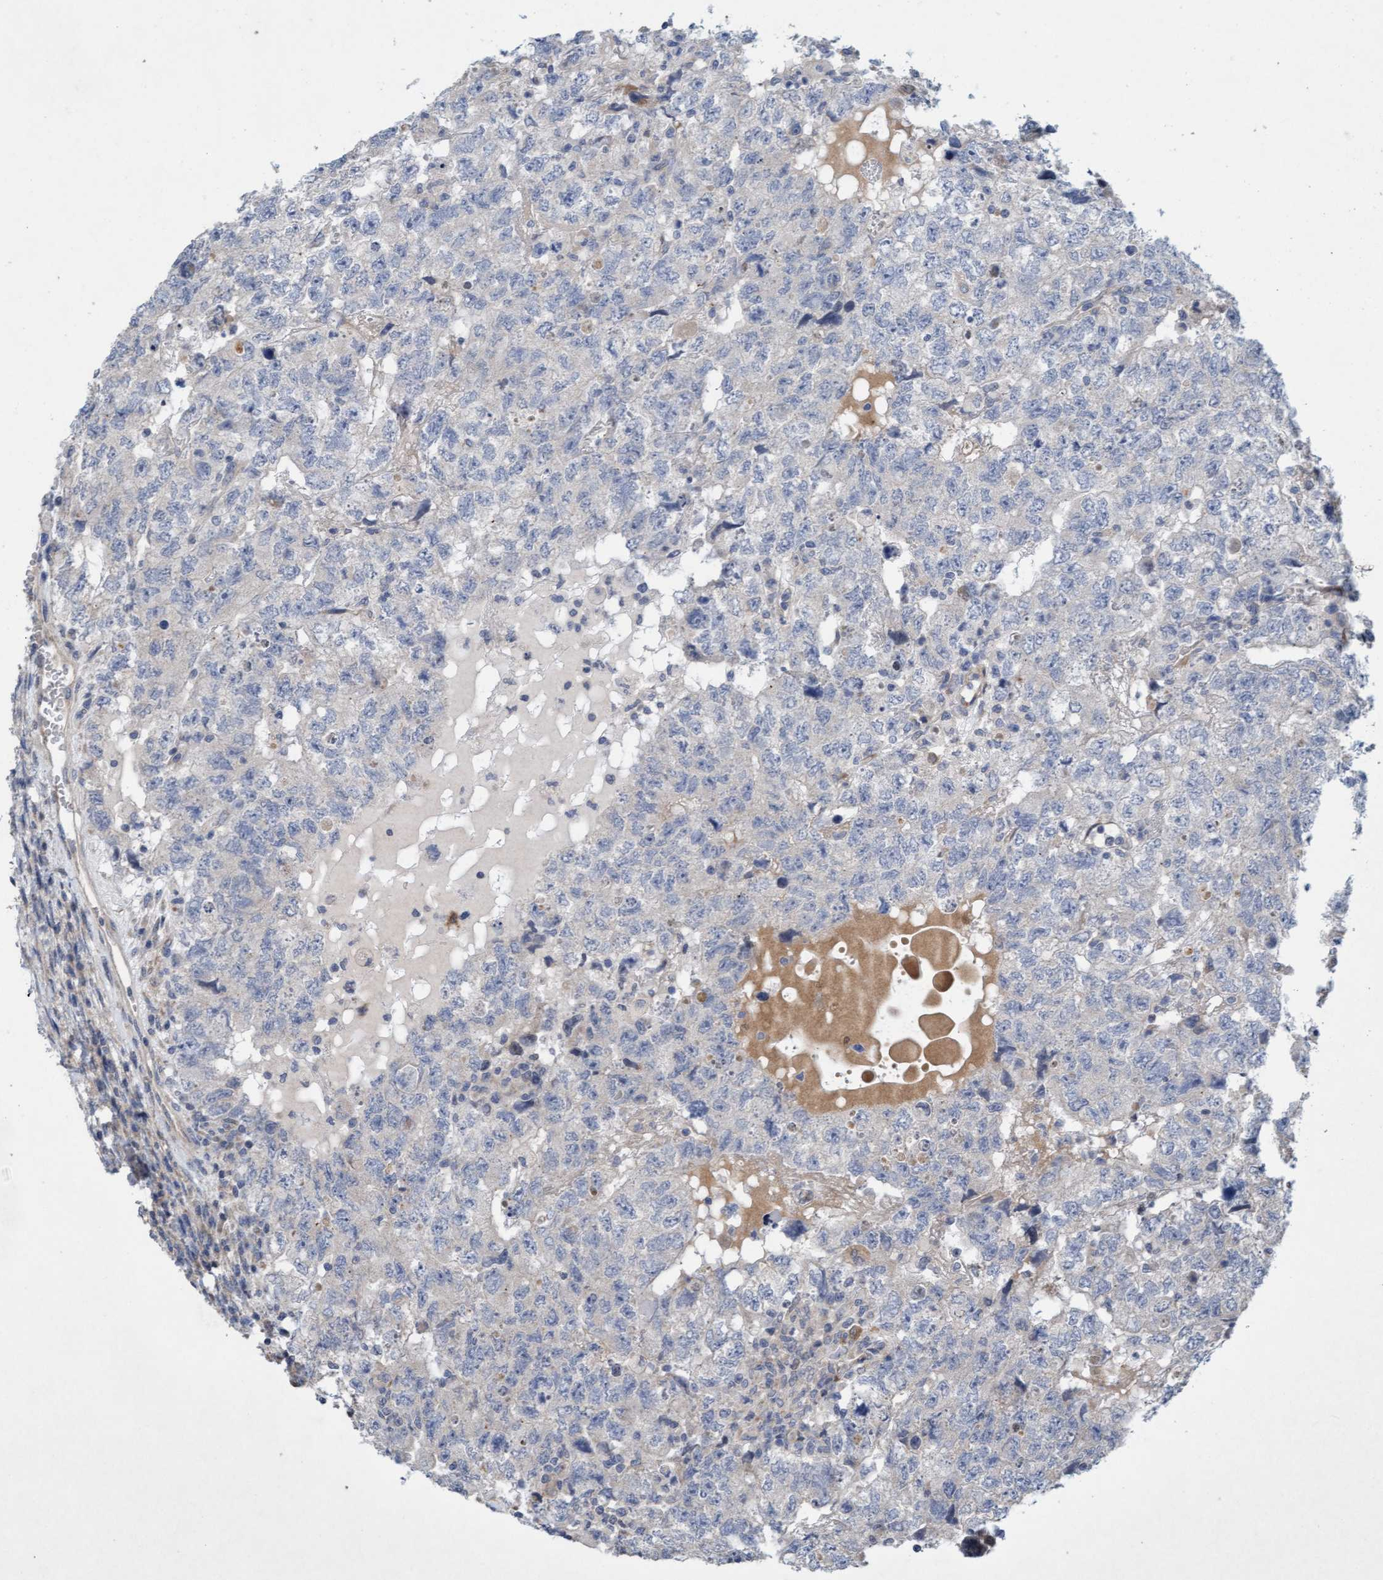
{"staining": {"intensity": "negative", "quantity": "none", "location": "none"}, "tissue": "testis cancer", "cell_type": "Tumor cells", "image_type": "cancer", "snomed": [{"axis": "morphology", "description": "Carcinoma, Embryonal, NOS"}, {"axis": "topography", "description": "Testis"}], "caption": "A histopathology image of human testis cancer is negative for staining in tumor cells.", "gene": "DDHD2", "patient": {"sex": "male", "age": 36}}